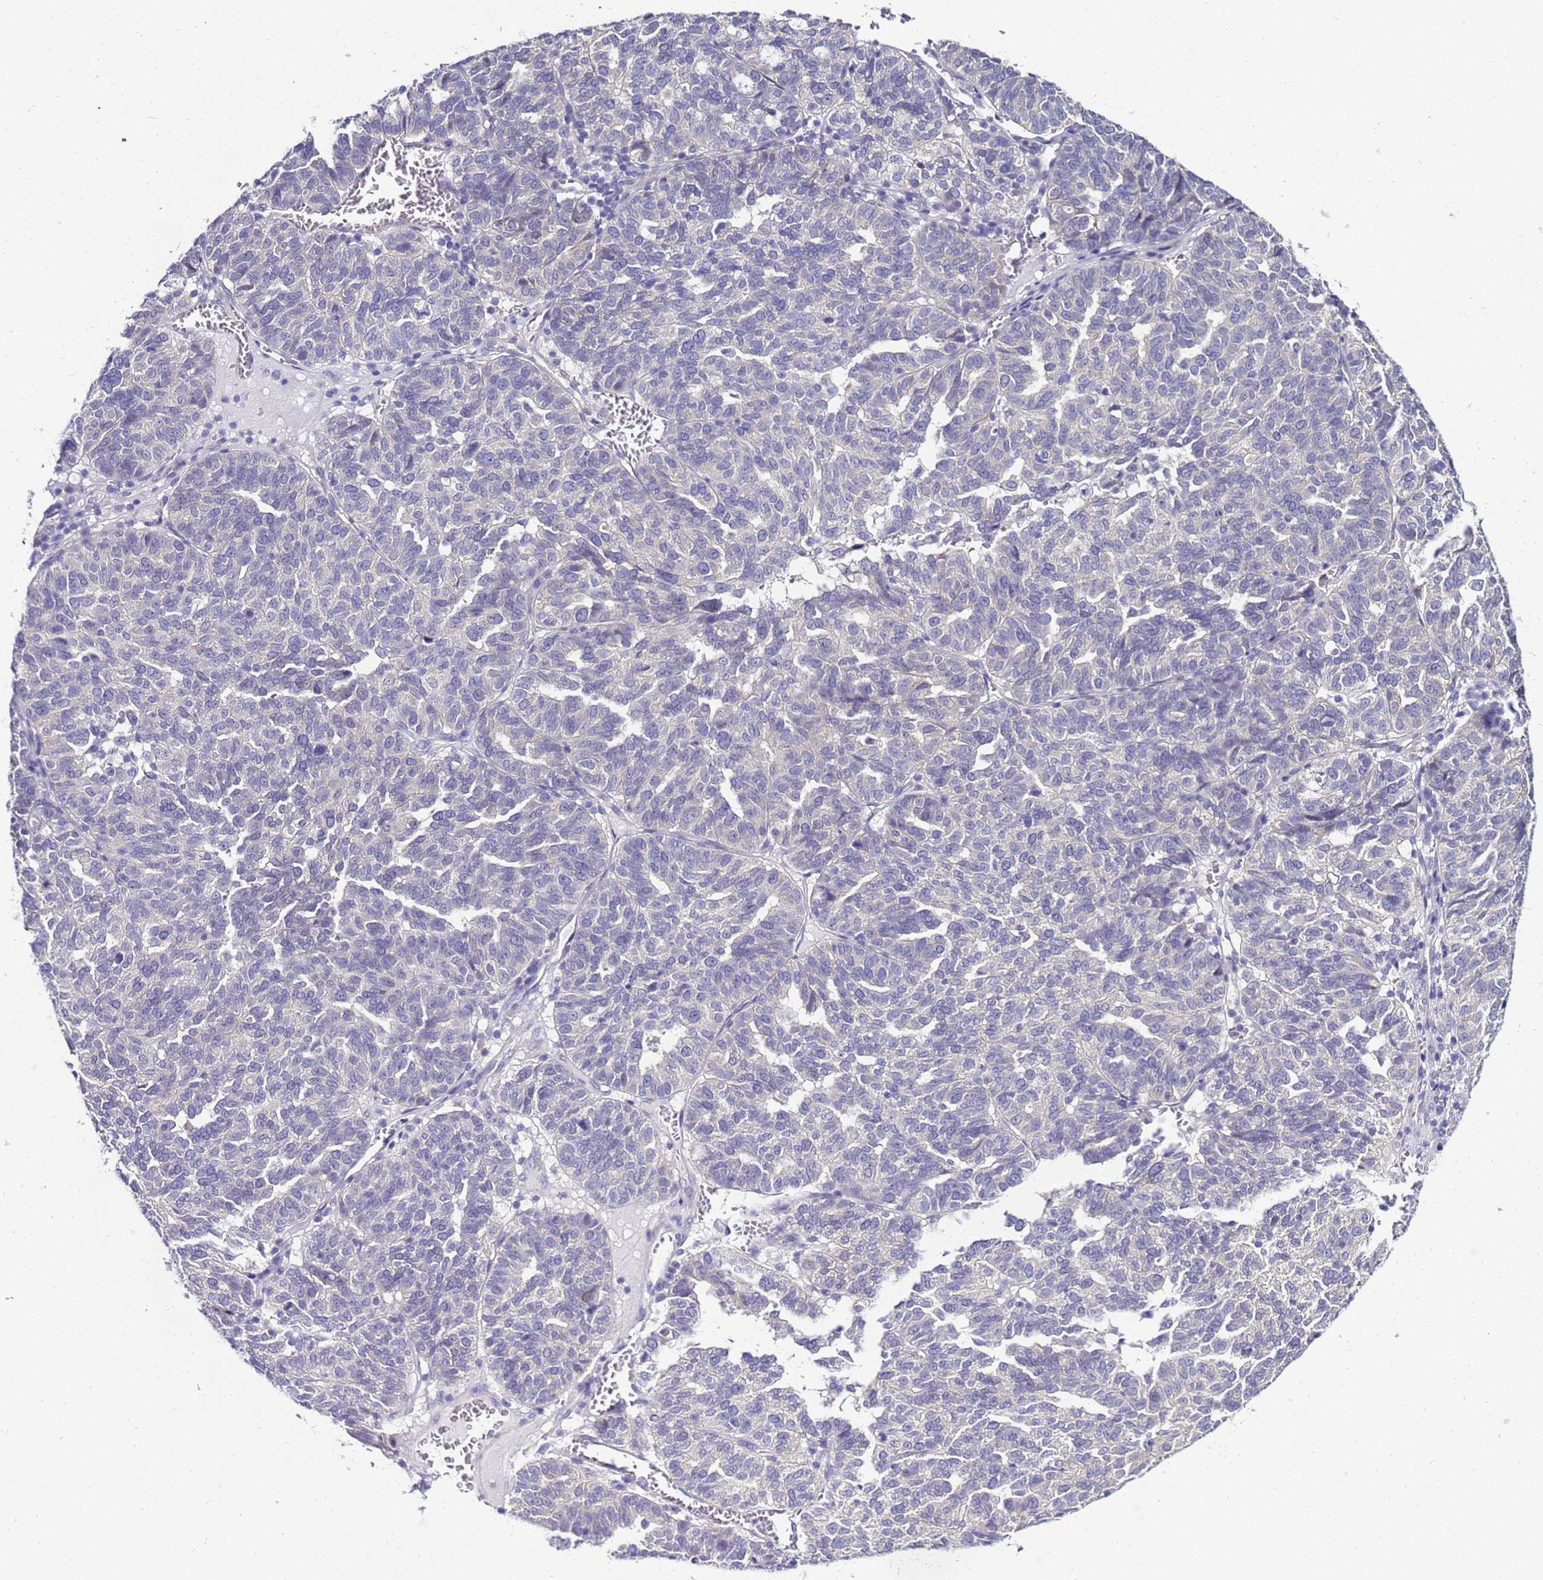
{"staining": {"intensity": "negative", "quantity": "none", "location": "none"}, "tissue": "ovarian cancer", "cell_type": "Tumor cells", "image_type": "cancer", "snomed": [{"axis": "morphology", "description": "Cystadenocarcinoma, serous, NOS"}, {"axis": "topography", "description": "Ovary"}], "caption": "High magnification brightfield microscopy of ovarian cancer (serous cystadenocarcinoma) stained with DAB (brown) and counterstained with hematoxylin (blue): tumor cells show no significant expression. Nuclei are stained in blue.", "gene": "FAM166B", "patient": {"sex": "female", "age": 59}}